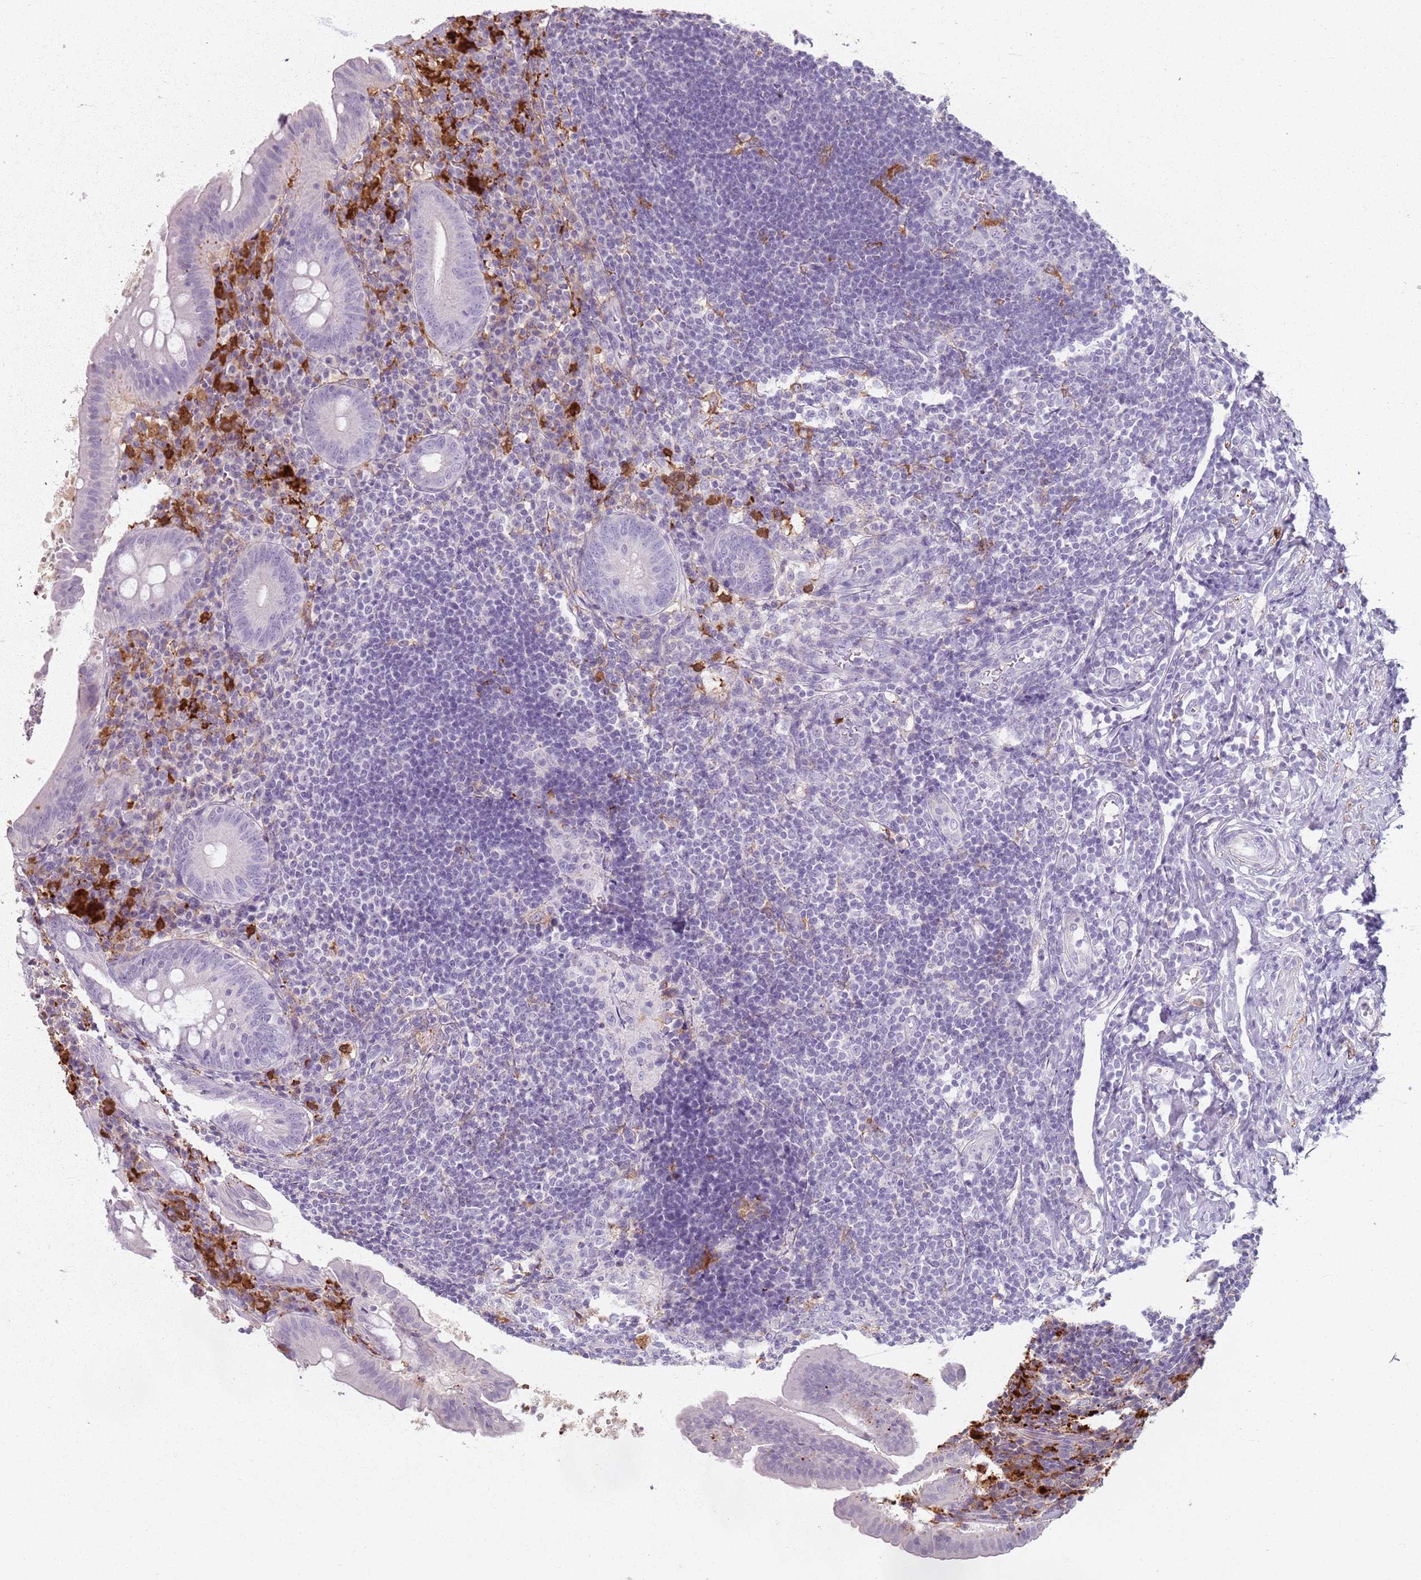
{"staining": {"intensity": "negative", "quantity": "none", "location": "none"}, "tissue": "appendix", "cell_type": "Glandular cells", "image_type": "normal", "snomed": [{"axis": "morphology", "description": "Normal tissue, NOS"}, {"axis": "topography", "description": "Appendix"}], "caption": "Immunohistochemical staining of benign appendix shows no significant positivity in glandular cells.", "gene": "GDPGP1", "patient": {"sex": "female", "age": 54}}